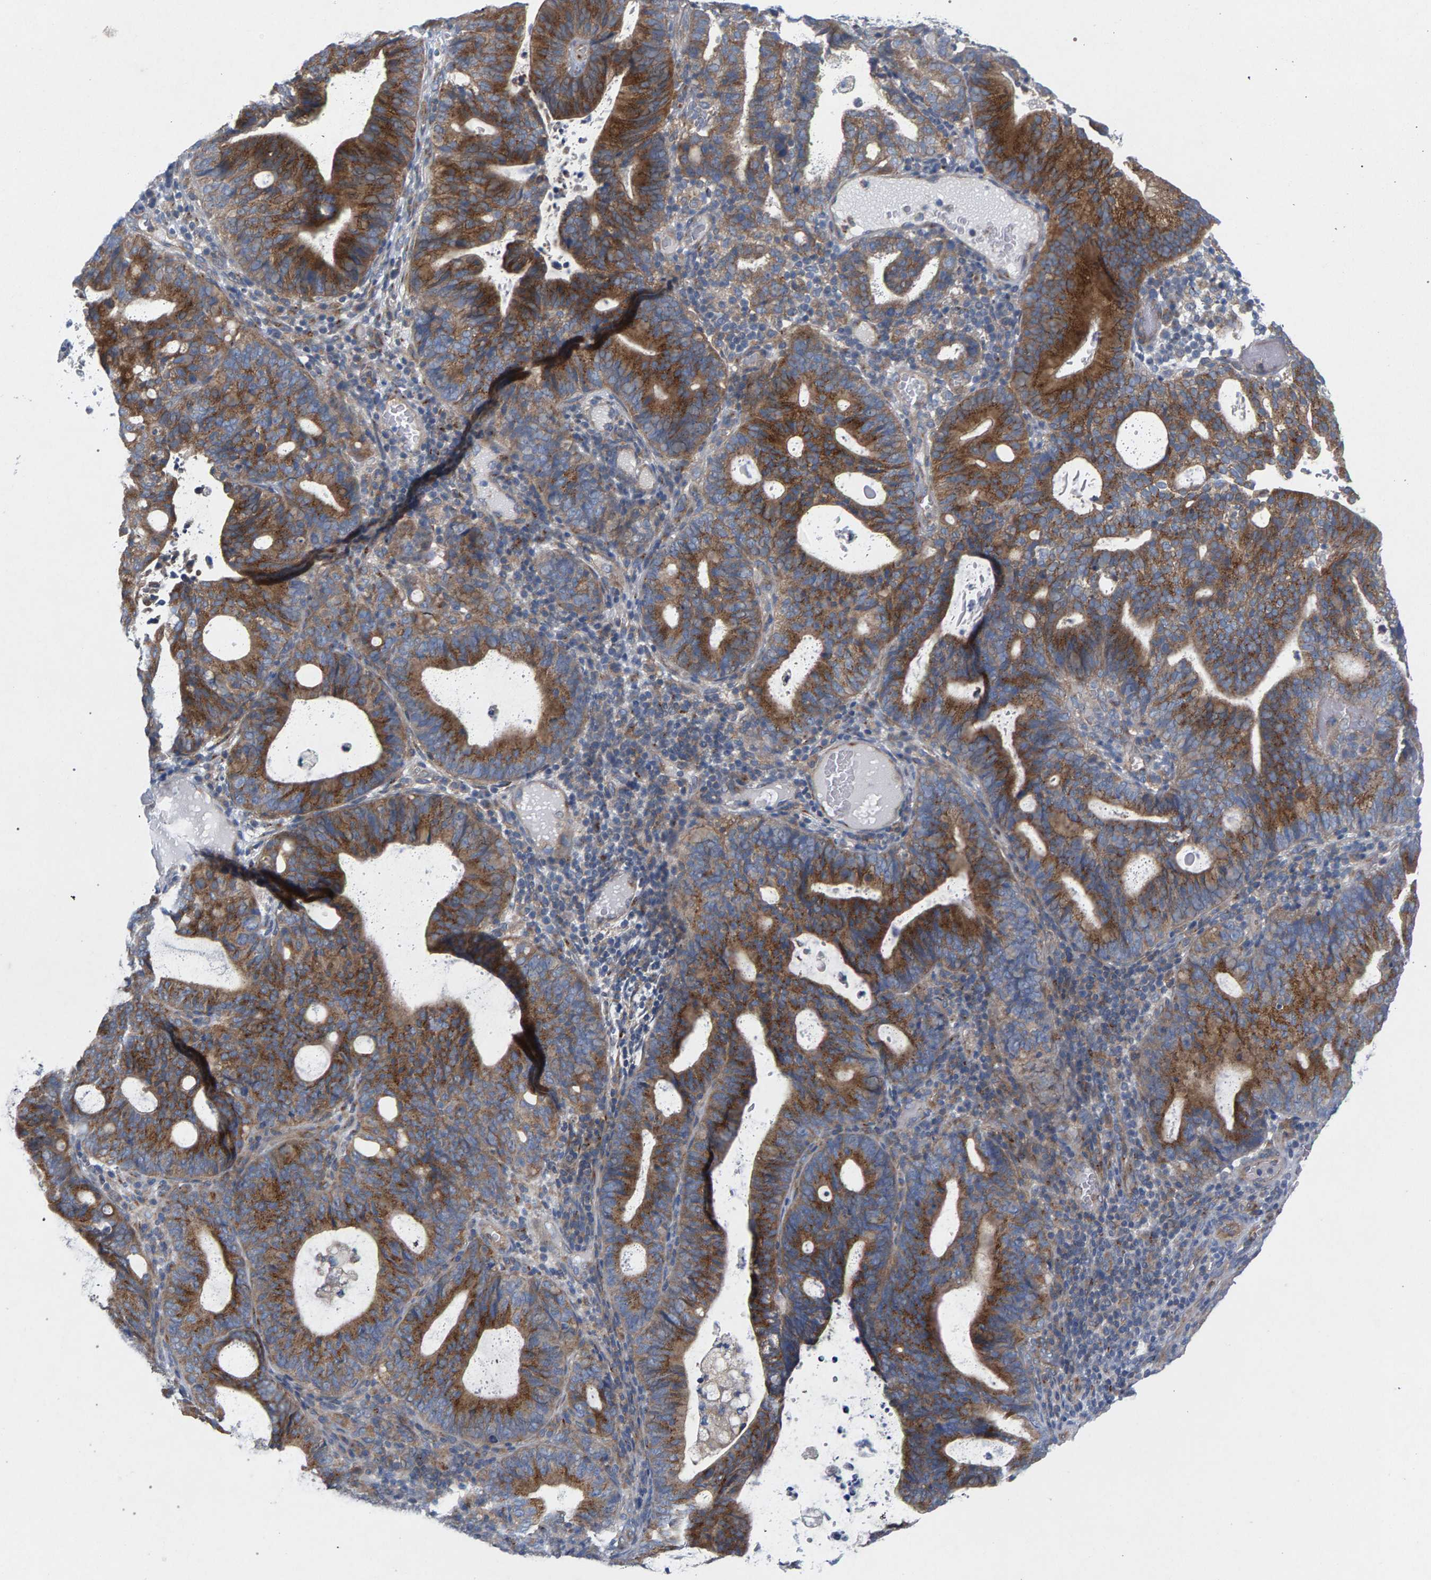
{"staining": {"intensity": "strong", "quantity": "25%-75%", "location": "cytoplasmic/membranous"}, "tissue": "endometrial cancer", "cell_type": "Tumor cells", "image_type": "cancer", "snomed": [{"axis": "morphology", "description": "Adenocarcinoma, NOS"}, {"axis": "topography", "description": "Uterus"}], "caption": "Immunohistochemistry (IHC) (DAB (3,3'-diaminobenzidine)) staining of endometrial cancer (adenocarcinoma) shows strong cytoplasmic/membranous protein positivity in about 25%-75% of tumor cells. (brown staining indicates protein expression, while blue staining denotes nuclei).", "gene": "MAMDC2", "patient": {"sex": "female", "age": 83}}